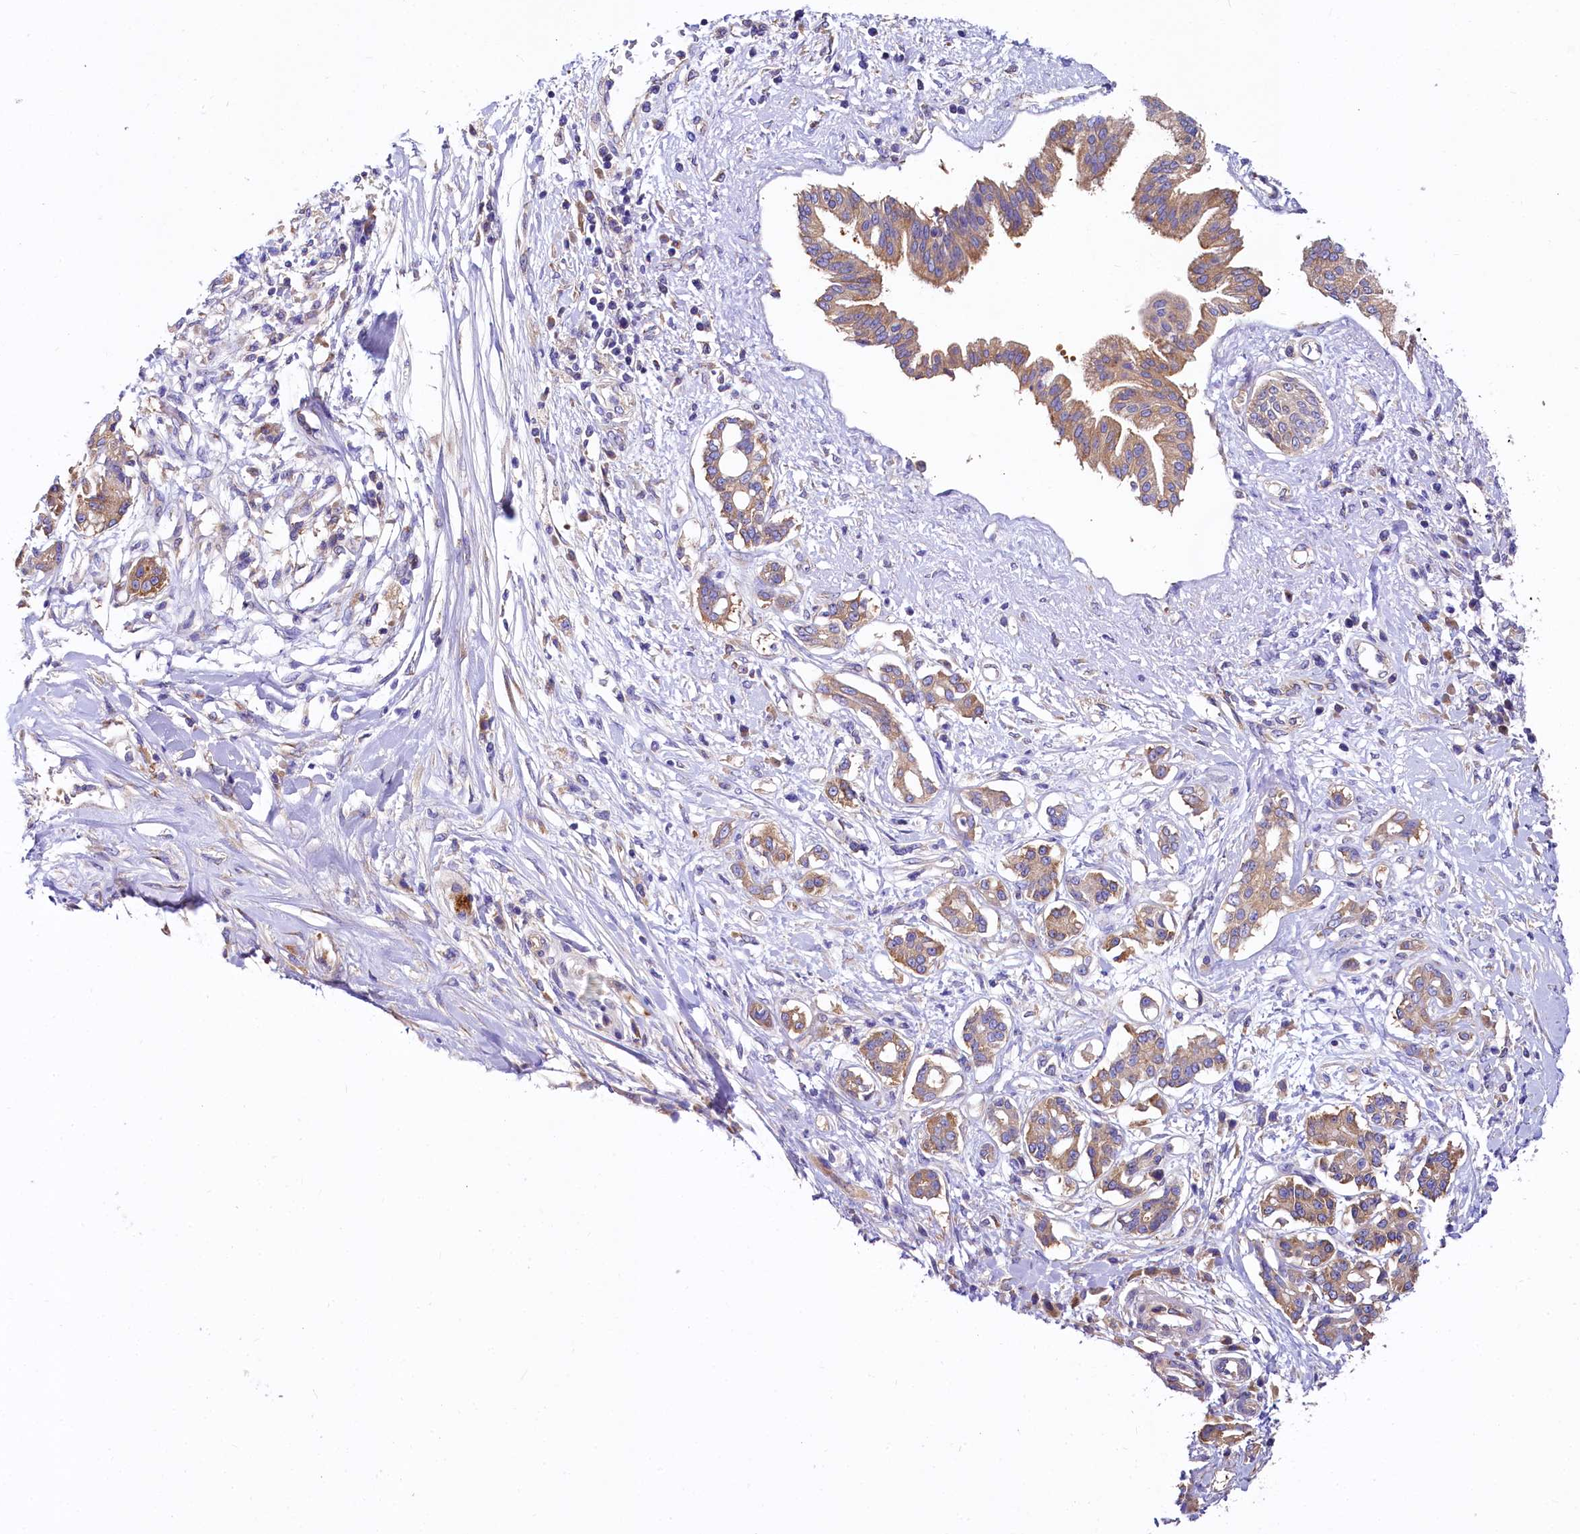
{"staining": {"intensity": "moderate", "quantity": ">75%", "location": "cytoplasmic/membranous"}, "tissue": "pancreatic cancer", "cell_type": "Tumor cells", "image_type": "cancer", "snomed": [{"axis": "morphology", "description": "Inflammation, NOS"}, {"axis": "morphology", "description": "Adenocarcinoma, NOS"}, {"axis": "topography", "description": "Pancreas"}], "caption": "This histopathology image exhibits immunohistochemistry staining of adenocarcinoma (pancreatic), with medium moderate cytoplasmic/membranous positivity in about >75% of tumor cells.", "gene": "QARS1", "patient": {"sex": "female", "age": 56}}